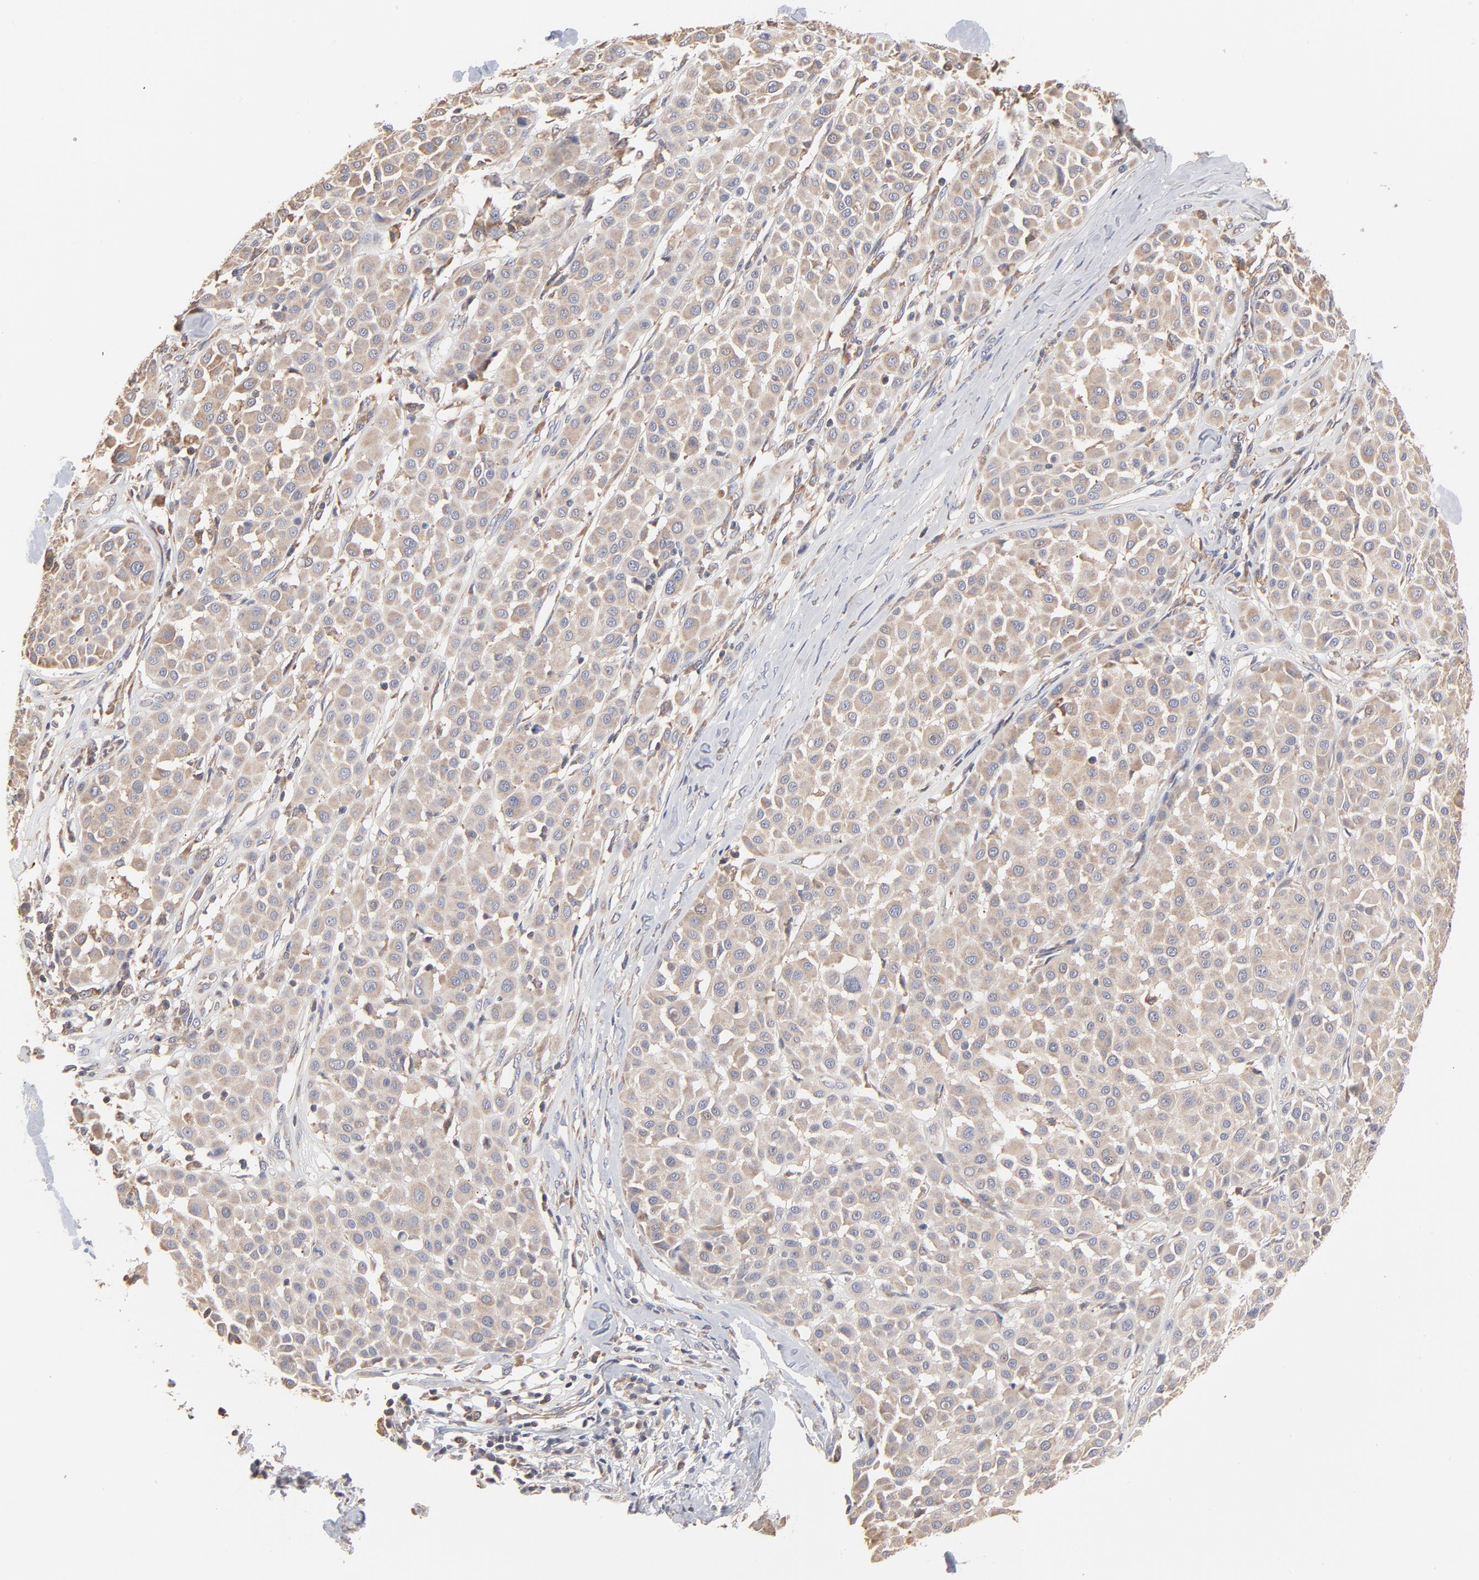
{"staining": {"intensity": "moderate", "quantity": ">75%", "location": "cytoplasmic/membranous"}, "tissue": "melanoma", "cell_type": "Tumor cells", "image_type": "cancer", "snomed": [{"axis": "morphology", "description": "Malignant melanoma, Metastatic site"}, {"axis": "topography", "description": "Soft tissue"}], "caption": "A medium amount of moderate cytoplasmic/membranous expression is identified in approximately >75% of tumor cells in melanoma tissue.", "gene": "RNF213", "patient": {"sex": "male", "age": 41}}